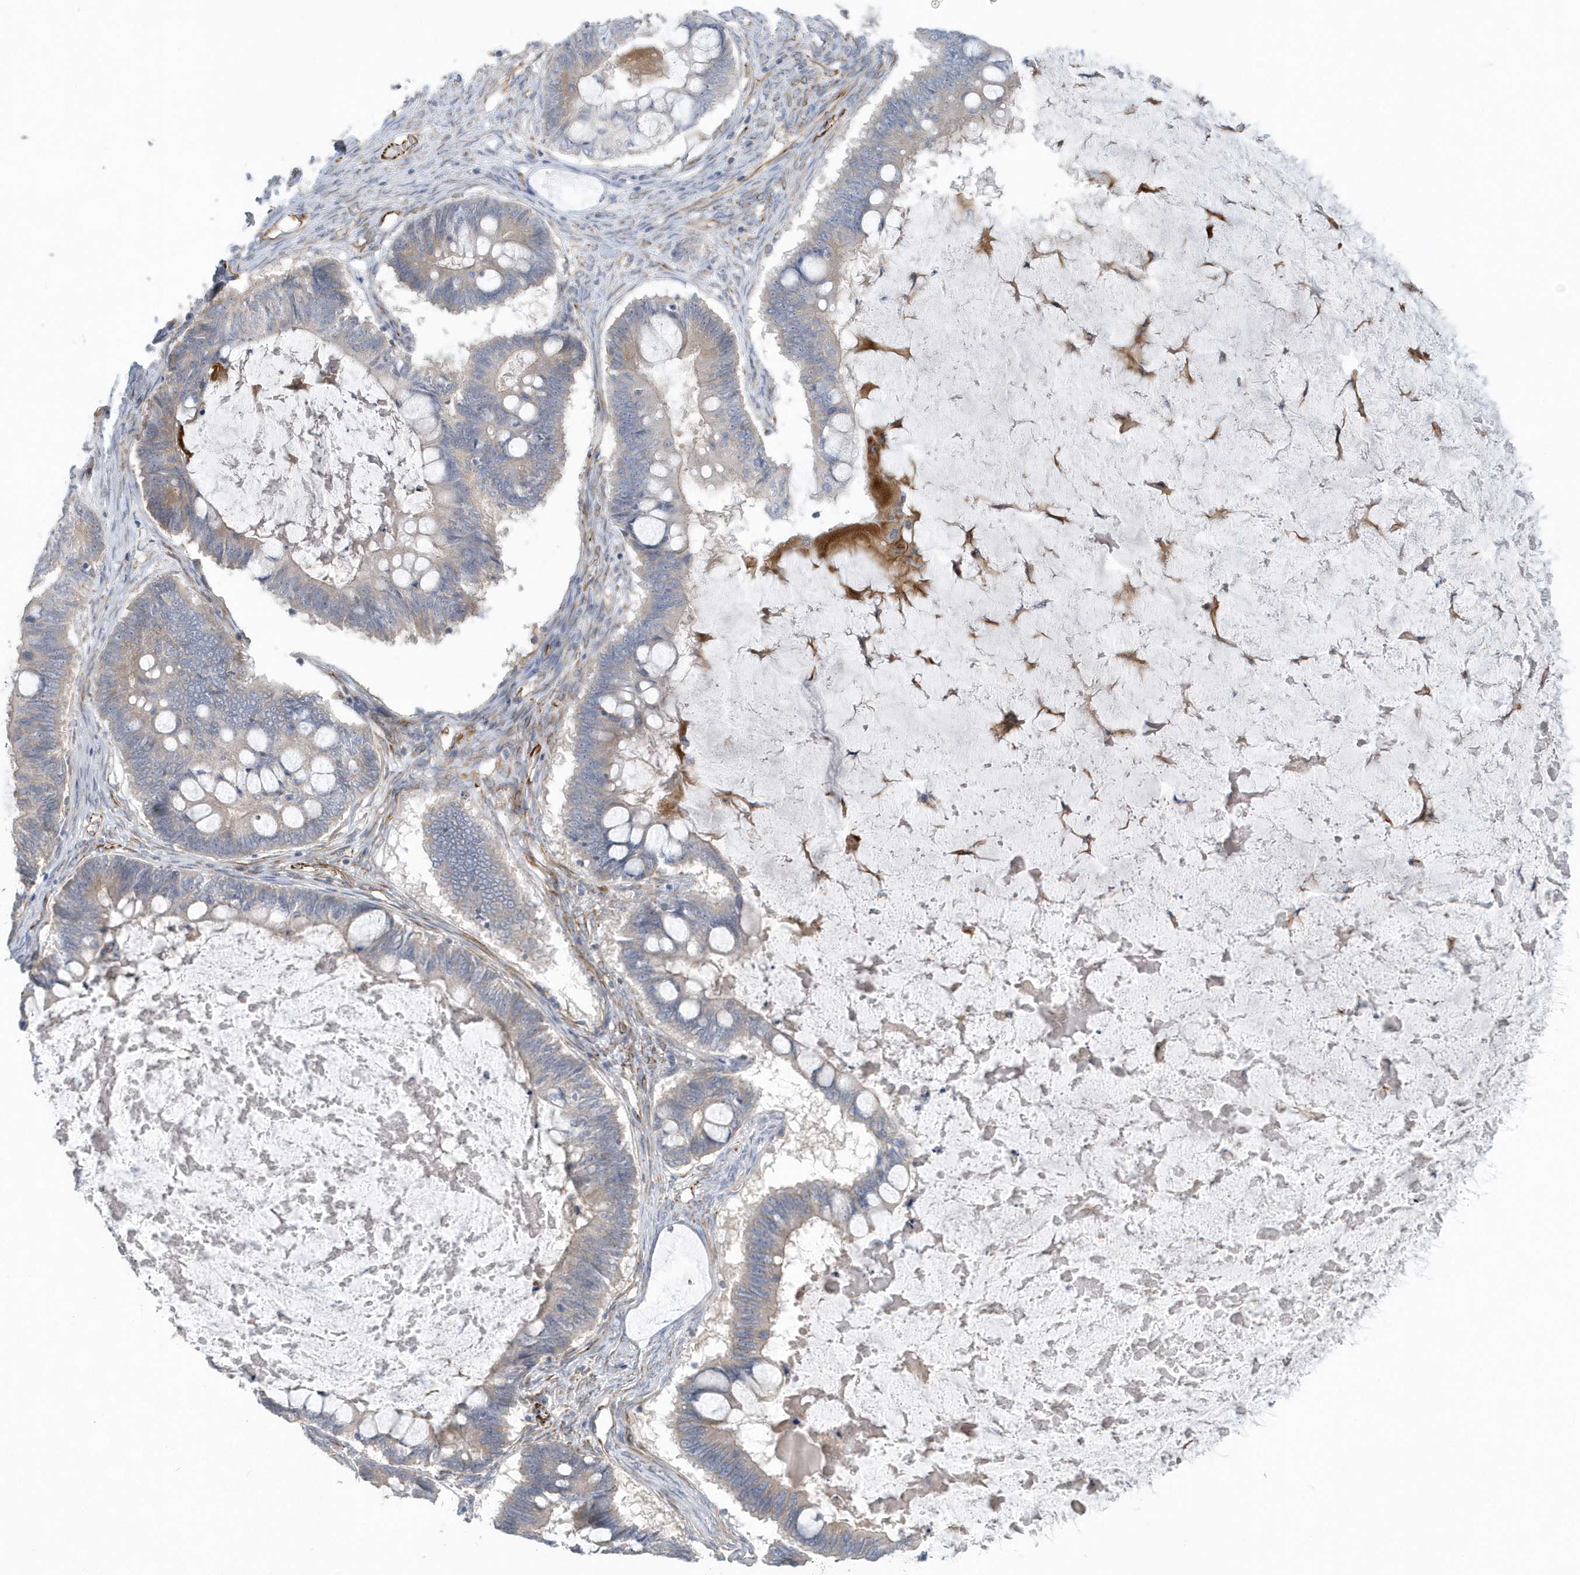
{"staining": {"intensity": "negative", "quantity": "none", "location": "none"}, "tissue": "ovarian cancer", "cell_type": "Tumor cells", "image_type": "cancer", "snomed": [{"axis": "morphology", "description": "Cystadenocarcinoma, mucinous, NOS"}, {"axis": "topography", "description": "Ovary"}], "caption": "DAB immunohistochemical staining of ovarian mucinous cystadenocarcinoma exhibits no significant staining in tumor cells. The staining is performed using DAB brown chromogen with nuclei counter-stained in using hematoxylin.", "gene": "RAB17", "patient": {"sex": "female", "age": 61}}